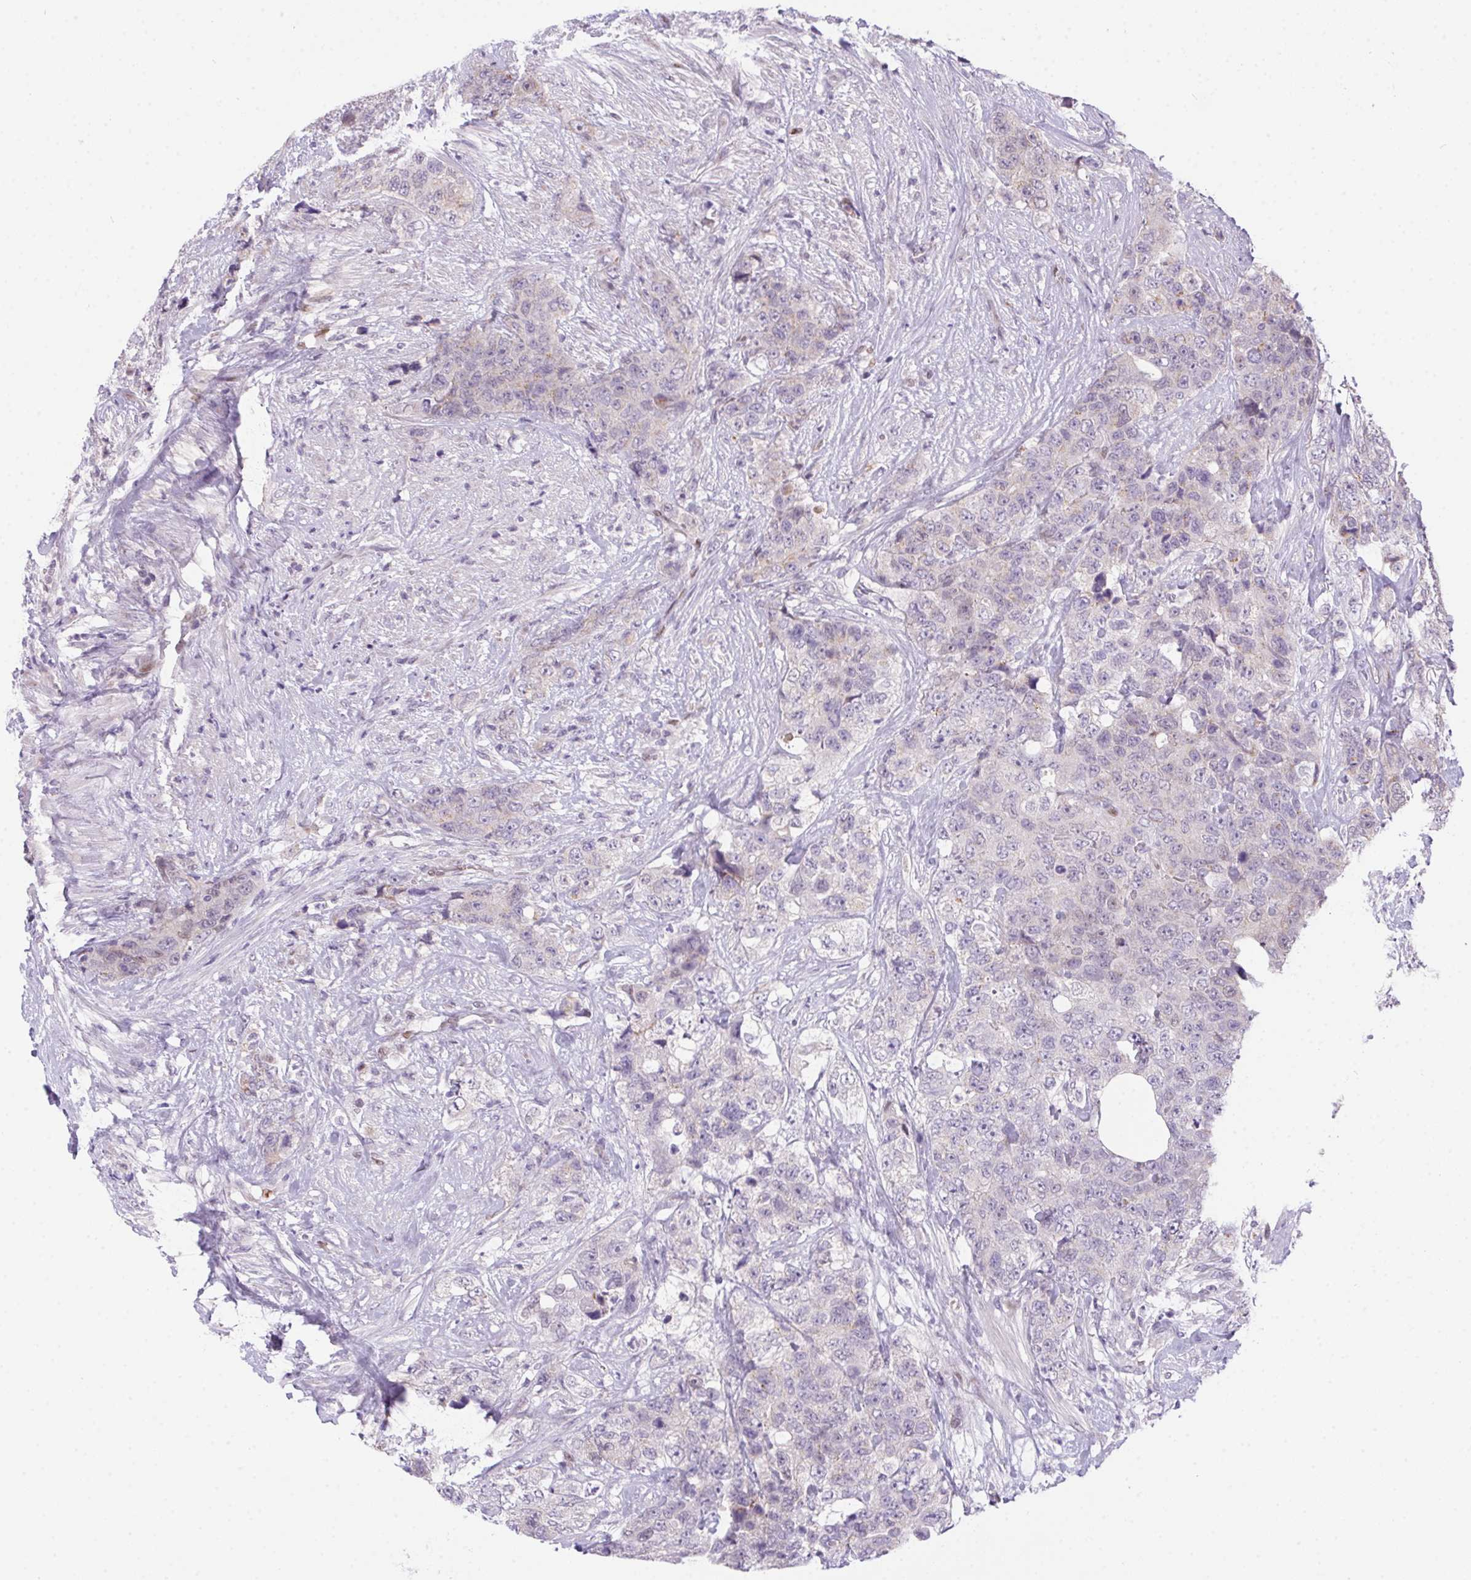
{"staining": {"intensity": "negative", "quantity": "none", "location": "none"}, "tissue": "urothelial cancer", "cell_type": "Tumor cells", "image_type": "cancer", "snomed": [{"axis": "morphology", "description": "Urothelial carcinoma, High grade"}, {"axis": "topography", "description": "Urinary bladder"}], "caption": "There is no significant positivity in tumor cells of urothelial cancer. Brightfield microscopy of IHC stained with DAB (3,3'-diaminobenzidine) (brown) and hematoxylin (blue), captured at high magnification.", "gene": "SP9", "patient": {"sex": "female", "age": 78}}